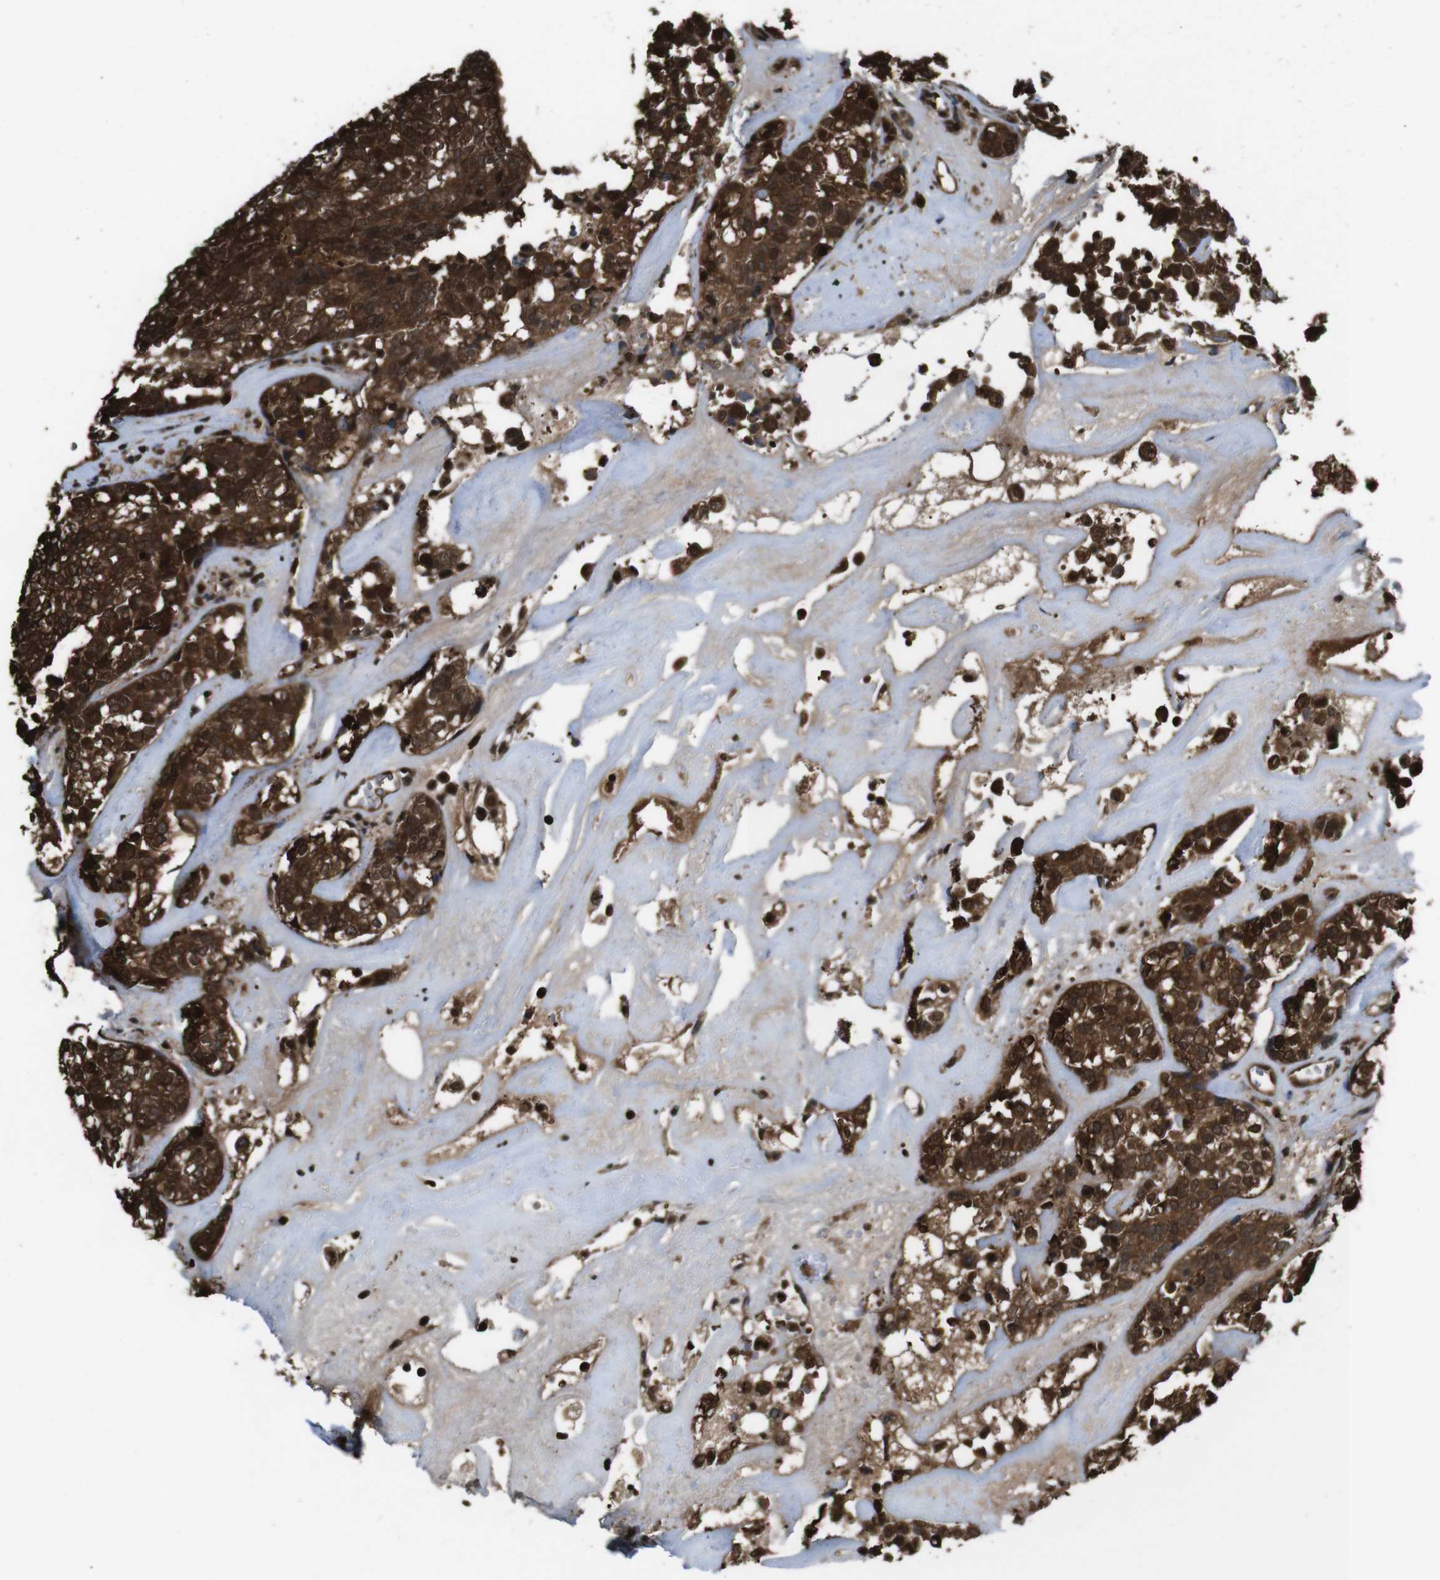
{"staining": {"intensity": "strong", "quantity": ">75%", "location": "cytoplasmic/membranous,nuclear"}, "tissue": "head and neck cancer", "cell_type": "Tumor cells", "image_type": "cancer", "snomed": [{"axis": "morphology", "description": "Adenocarcinoma, NOS"}, {"axis": "topography", "description": "Salivary gland"}, {"axis": "topography", "description": "Head-Neck"}], "caption": "Approximately >75% of tumor cells in human head and neck cancer (adenocarcinoma) demonstrate strong cytoplasmic/membranous and nuclear protein expression as visualized by brown immunohistochemical staining.", "gene": "VCP", "patient": {"sex": "female", "age": 65}}